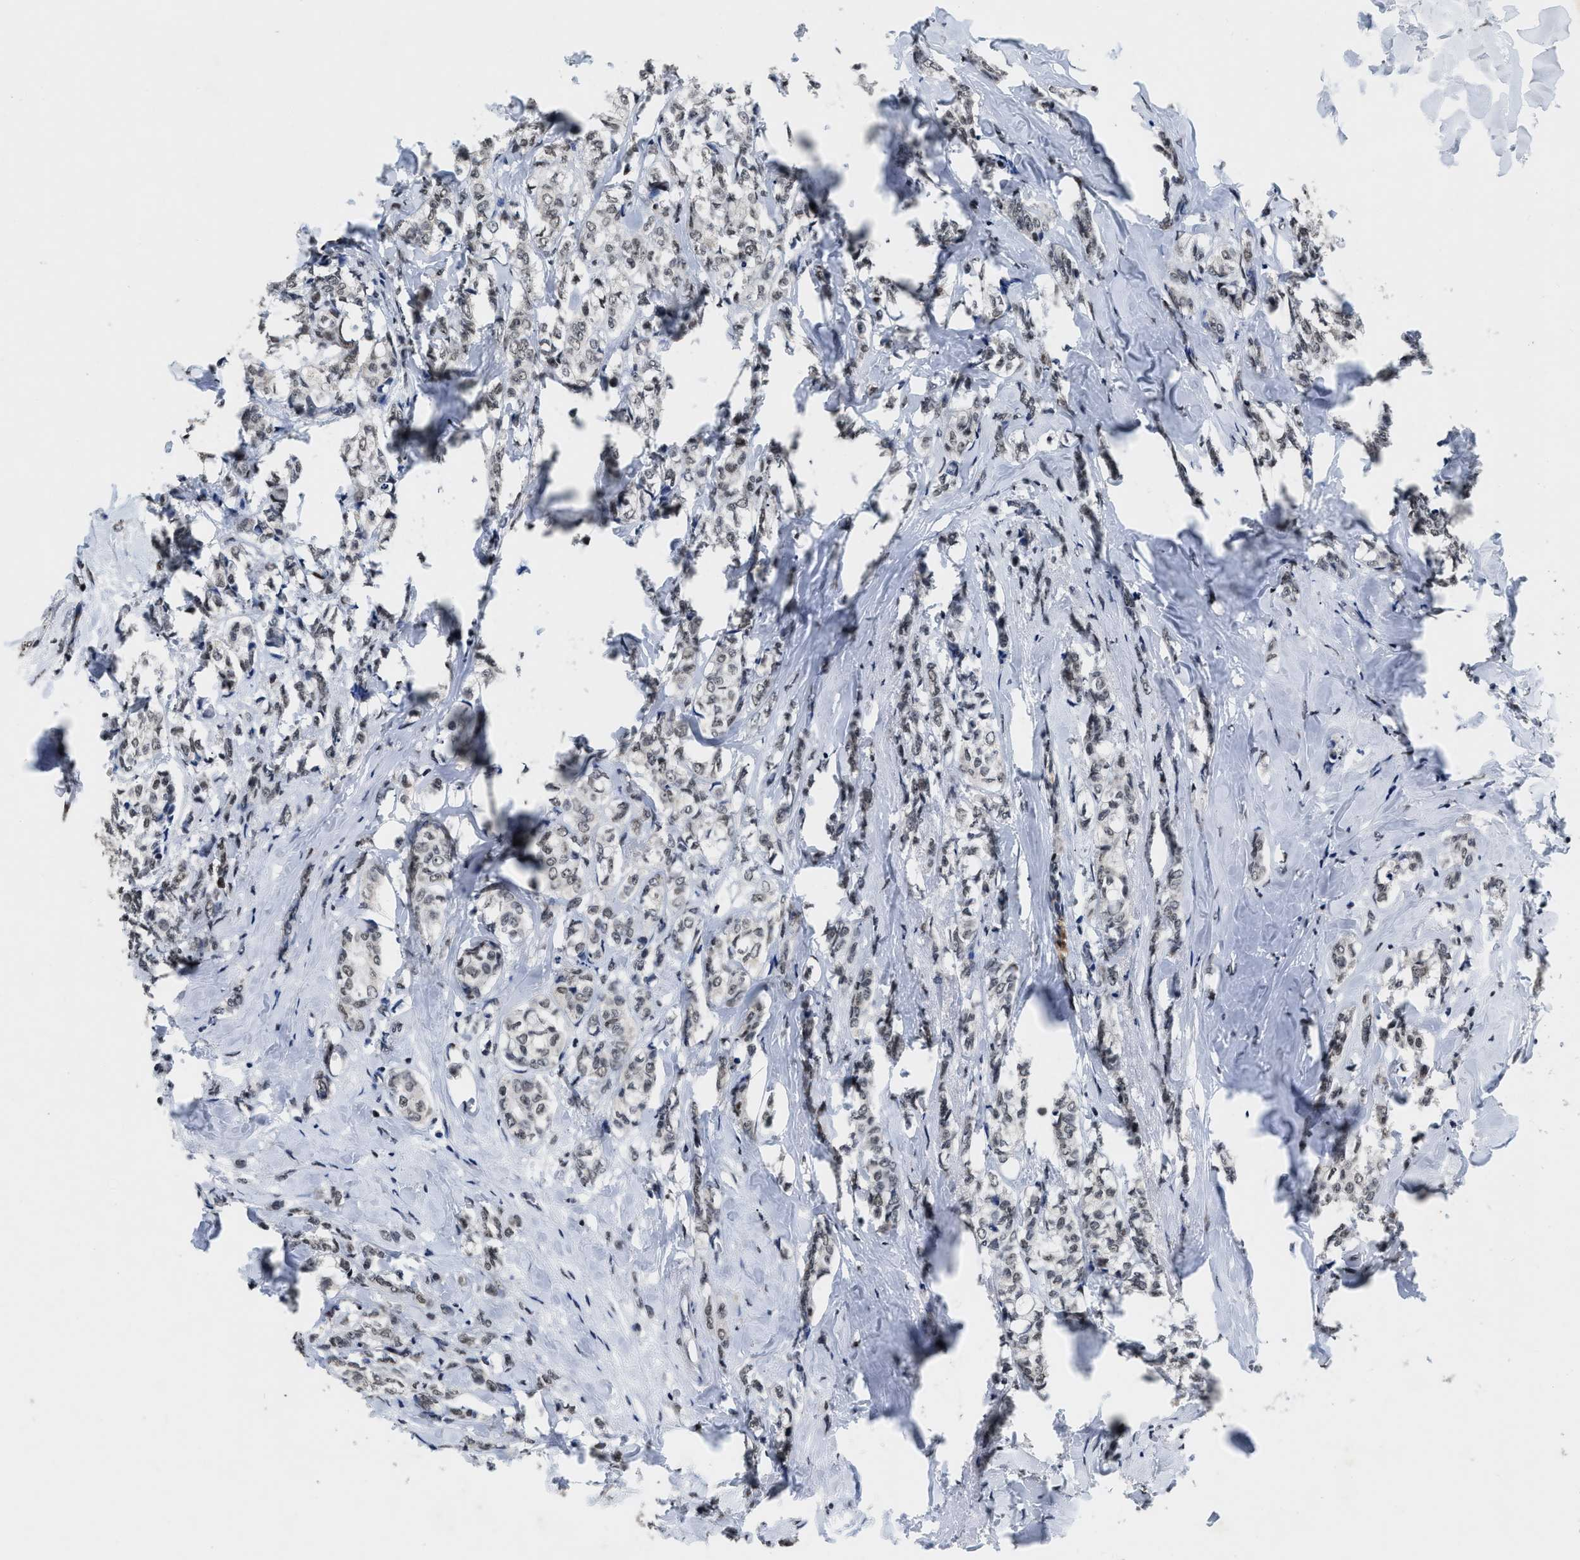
{"staining": {"intensity": "weak", "quantity": ">75%", "location": "nuclear"}, "tissue": "breast cancer", "cell_type": "Tumor cells", "image_type": "cancer", "snomed": [{"axis": "morphology", "description": "Lobular carcinoma"}, {"axis": "topography", "description": "Breast"}], "caption": "IHC (DAB) staining of human lobular carcinoma (breast) exhibits weak nuclear protein positivity in approximately >75% of tumor cells. (DAB IHC, brown staining for protein, blue staining for nuclei).", "gene": "CCNE1", "patient": {"sex": "female", "age": 60}}